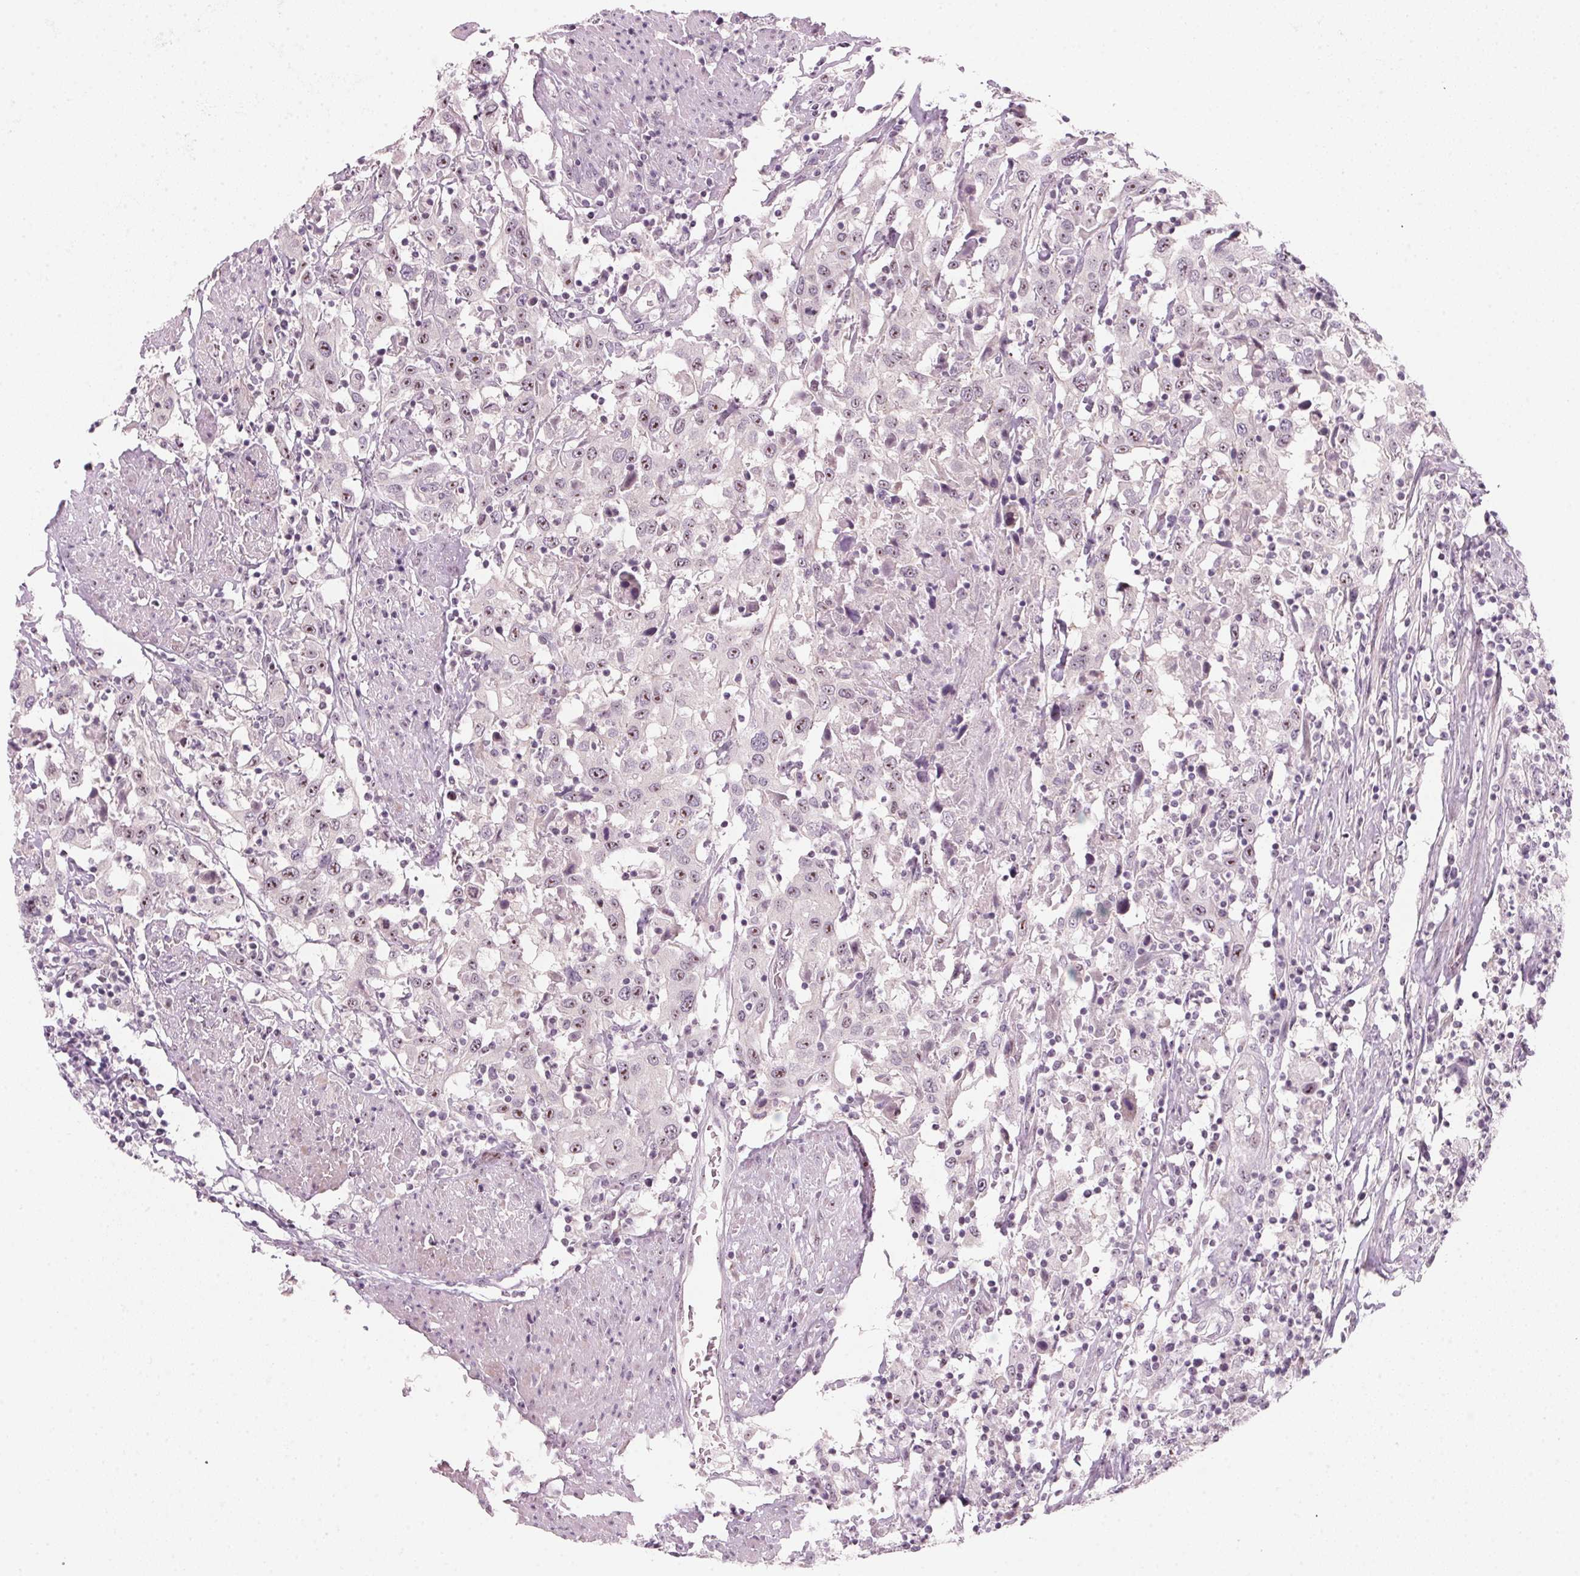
{"staining": {"intensity": "moderate", "quantity": "<25%", "location": "nuclear"}, "tissue": "urothelial cancer", "cell_type": "Tumor cells", "image_type": "cancer", "snomed": [{"axis": "morphology", "description": "Urothelial carcinoma, High grade"}, {"axis": "topography", "description": "Urinary bladder"}], "caption": "The histopathology image reveals immunohistochemical staining of urothelial cancer. There is moderate nuclear positivity is identified in approximately <25% of tumor cells. (DAB (3,3'-diaminobenzidine) IHC with brightfield microscopy, high magnification).", "gene": "DNTTIP2", "patient": {"sex": "male", "age": 61}}